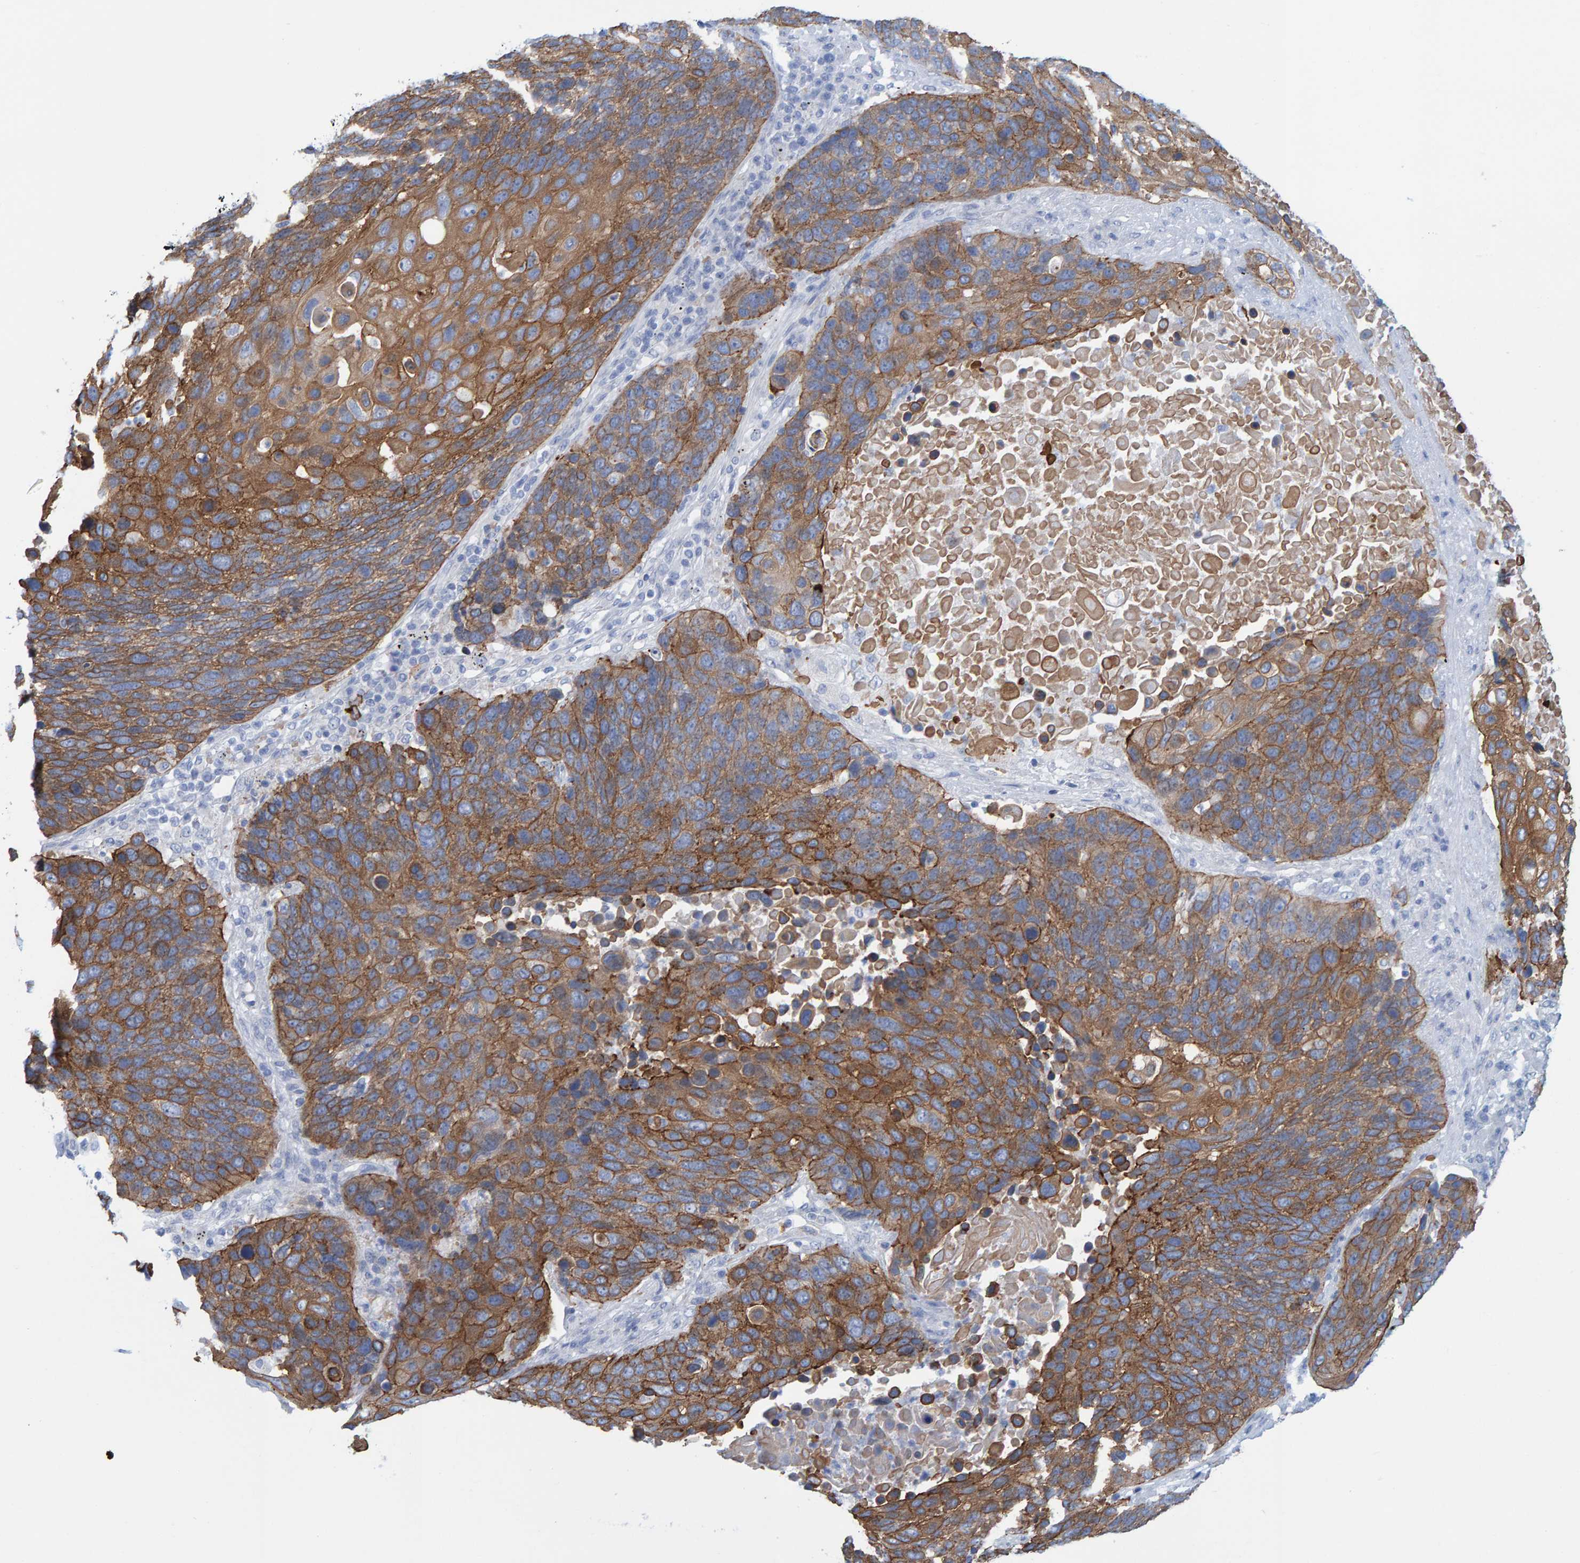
{"staining": {"intensity": "moderate", "quantity": ">75%", "location": "cytoplasmic/membranous"}, "tissue": "lung cancer", "cell_type": "Tumor cells", "image_type": "cancer", "snomed": [{"axis": "morphology", "description": "Squamous cell carcinoma, NOS"}, {"axis": "topography", "description": "Lung"}], "caption": "IHC (DAB) staining of human squamous cell carcinoma (lung) shows moderate cytoplasmic/membranous protein positivity in approximately >75% of tumor cells.", "gene": "JAKMIP3", "patient": {"sex": "male", "age": 66}}